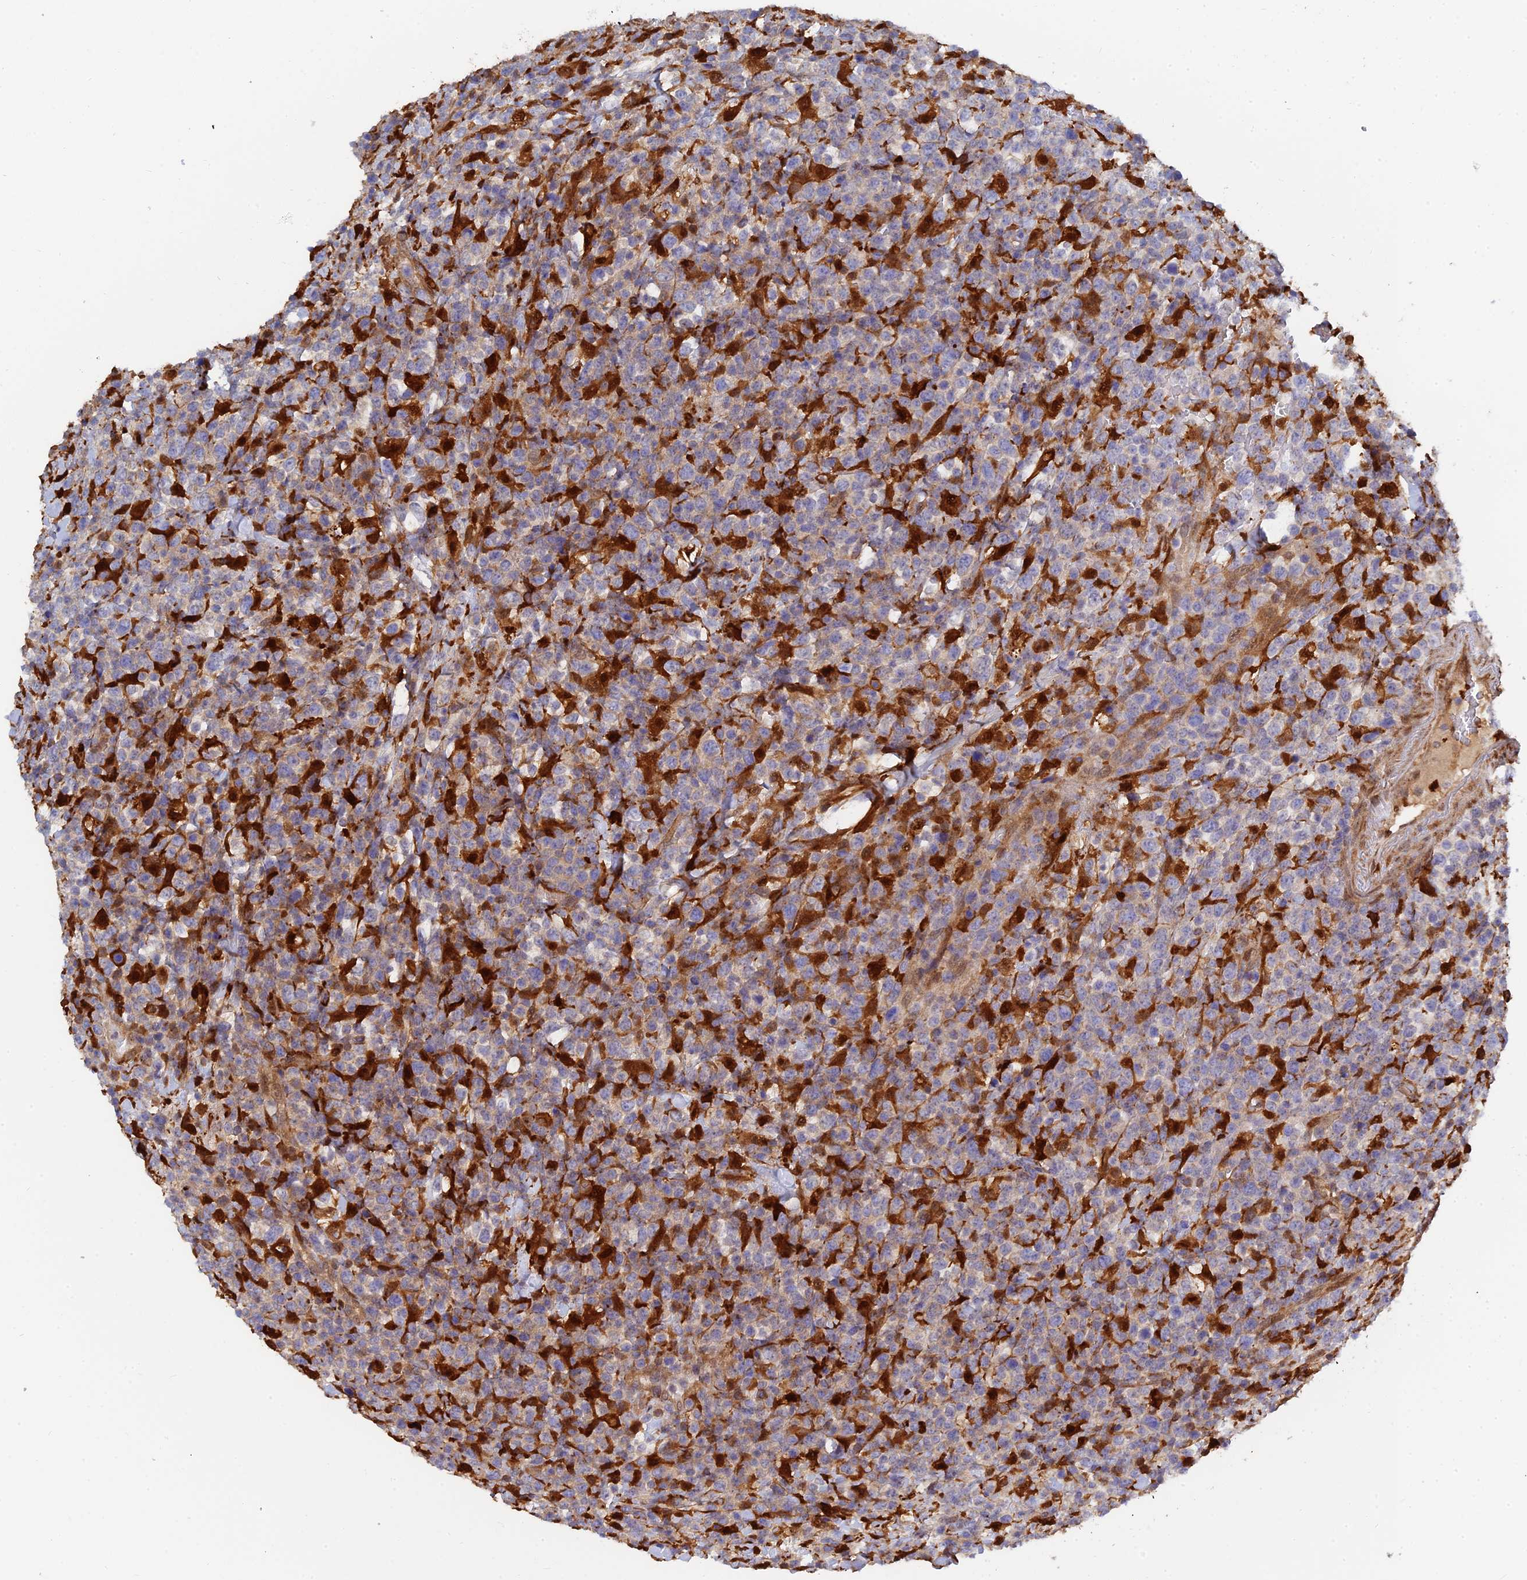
{"staining": {"intensity": "strong", "quantity": "<25%", "location": "cytoplasmic/membranous"}, "tissue": "lymphoma", "cell_type": "Tumor cells", "image_type": "cancer", "snomed": [{"axis": "morphology", "description": "Malignant lymphoma, non-Hodgkin's type, High grade"}, {"axis": "topography", "description": "Colon"}], "caption": "Strong cytoplasmic/membranous staining for a protein is appreciated in approximately <25% of tumor cells of lymphoma using immunohistochemistry (IHC).", "gene": "SPATA5L1", "patient": {"sex": "female", "age": 53}}